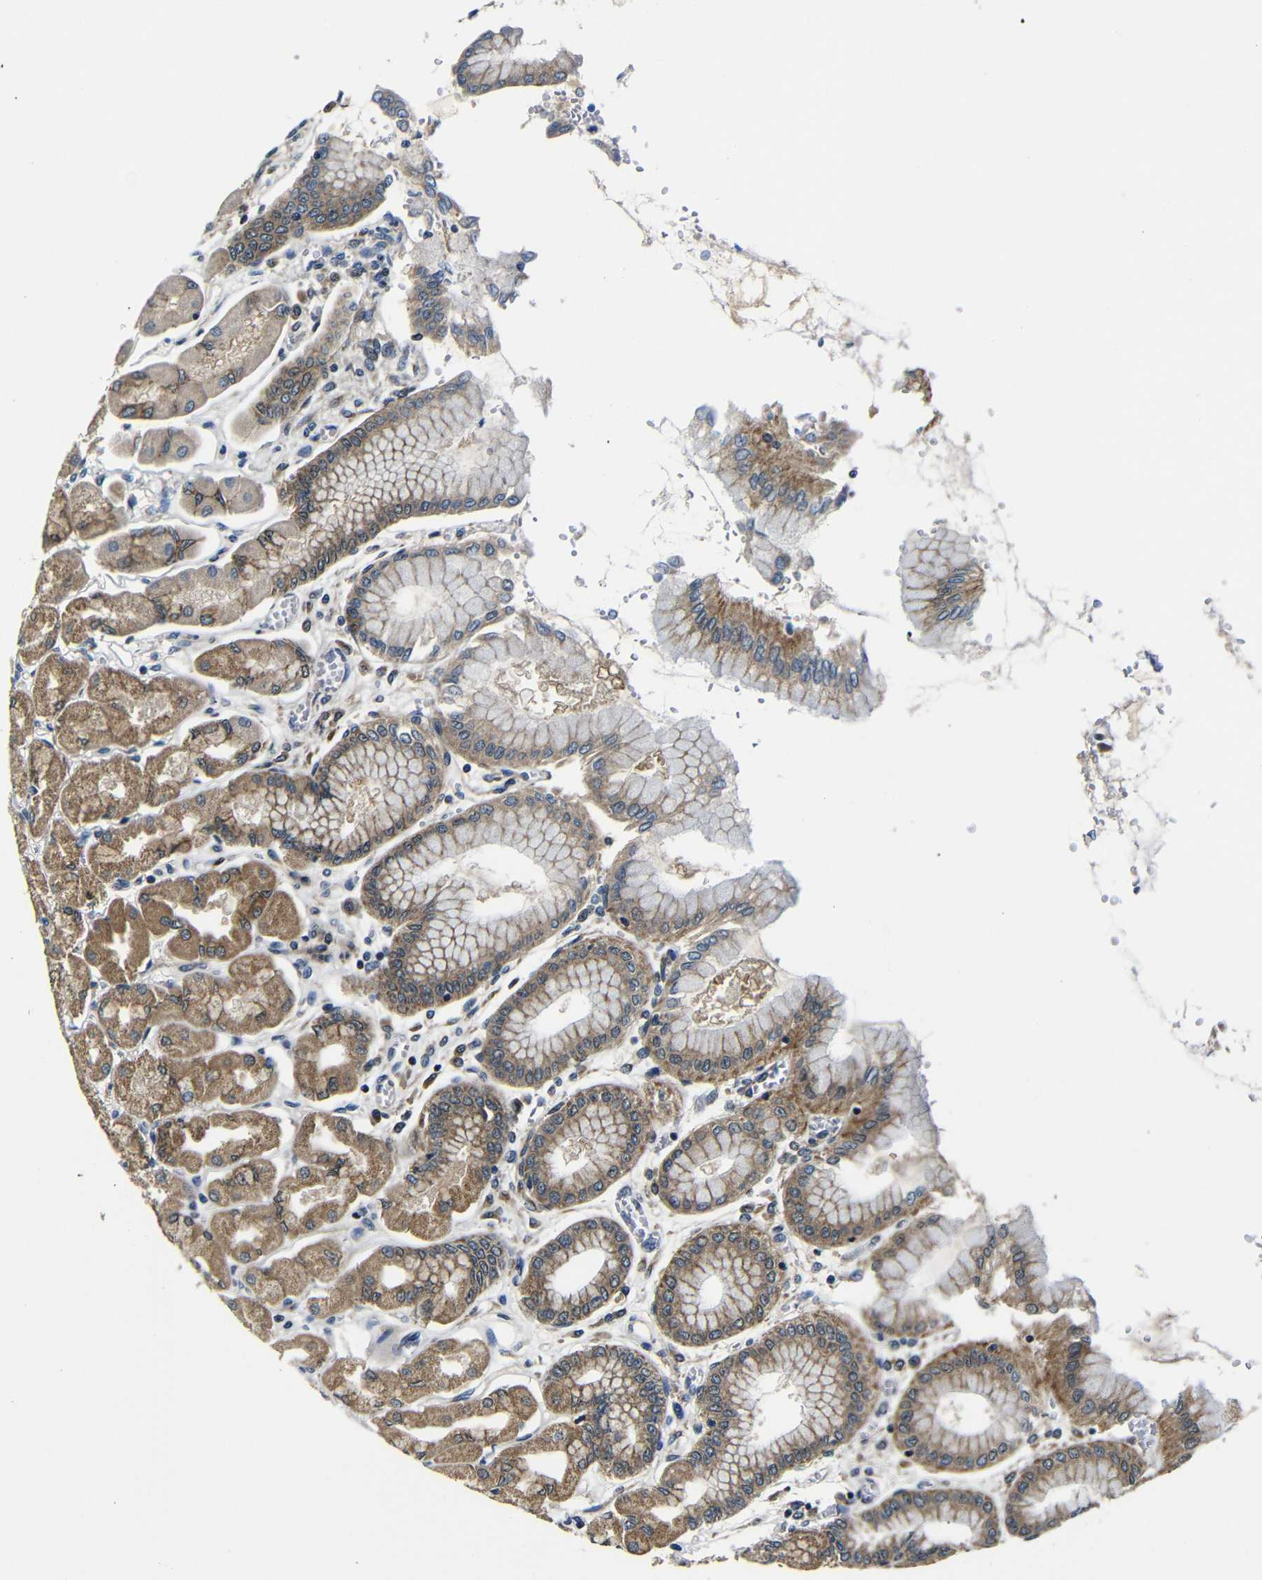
{"staining": {"intensity": "moderate", "quantity": ">75%", "location": "cytoplasmic/membranous"}, "tissue": "stomach", "cell_type": "Glandular cells", "image_type": "normal", "snomed": [{"axis": "morphology", "description": "Normal tissue, NOS"}, {"axis": "topography", "description": "Stomach, upper"}], "caption": "This photomicrograph shows immunohistochemistry staining of normal human stomach, with medium moderate cytoplasmic/membranous positivity in approximately >75% of glandular cells.", "gene": "FKBP14", "patient": {"sex": "female", "age": 56}}